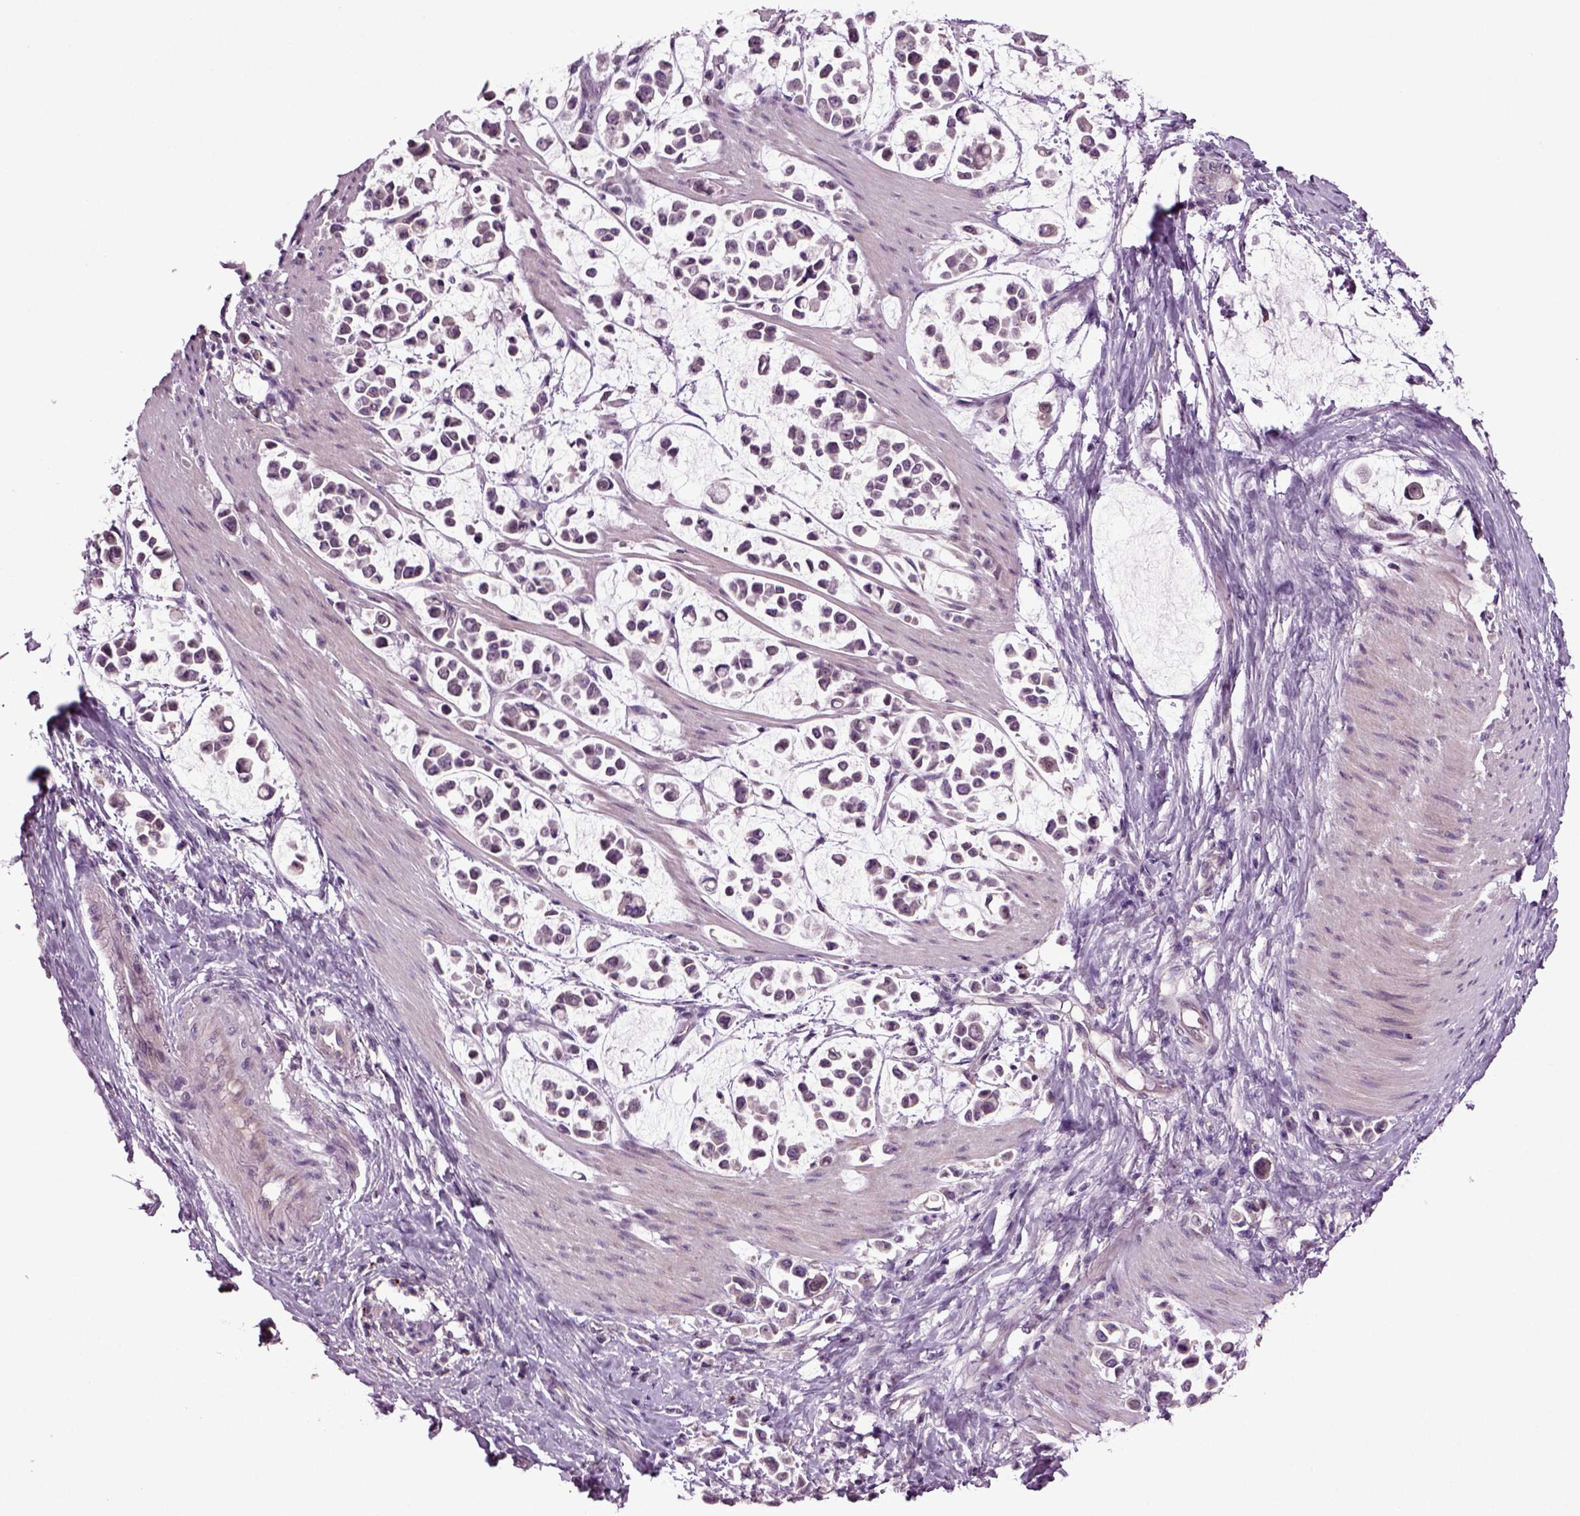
{"staining": {"intensity": "negative", "quantity": "none", "location": "none"}, "tissue": "stomach cancer", "cell_type": "Tumor cells", "image_type": "cancer", "snomed": [{"axis": "morphology", "description": "Adenocarcinoma, NOS"}, {"axis": "topography", "description": "Stomach"}], "caption": "Protein analysis of stomach cancer reveals no significant expression in tumor cells. (Brightfield microscopy of DAB IHC at high magnification).", "gene": "SLC17A6", "patient": {"sex": "male", "age": 82}}